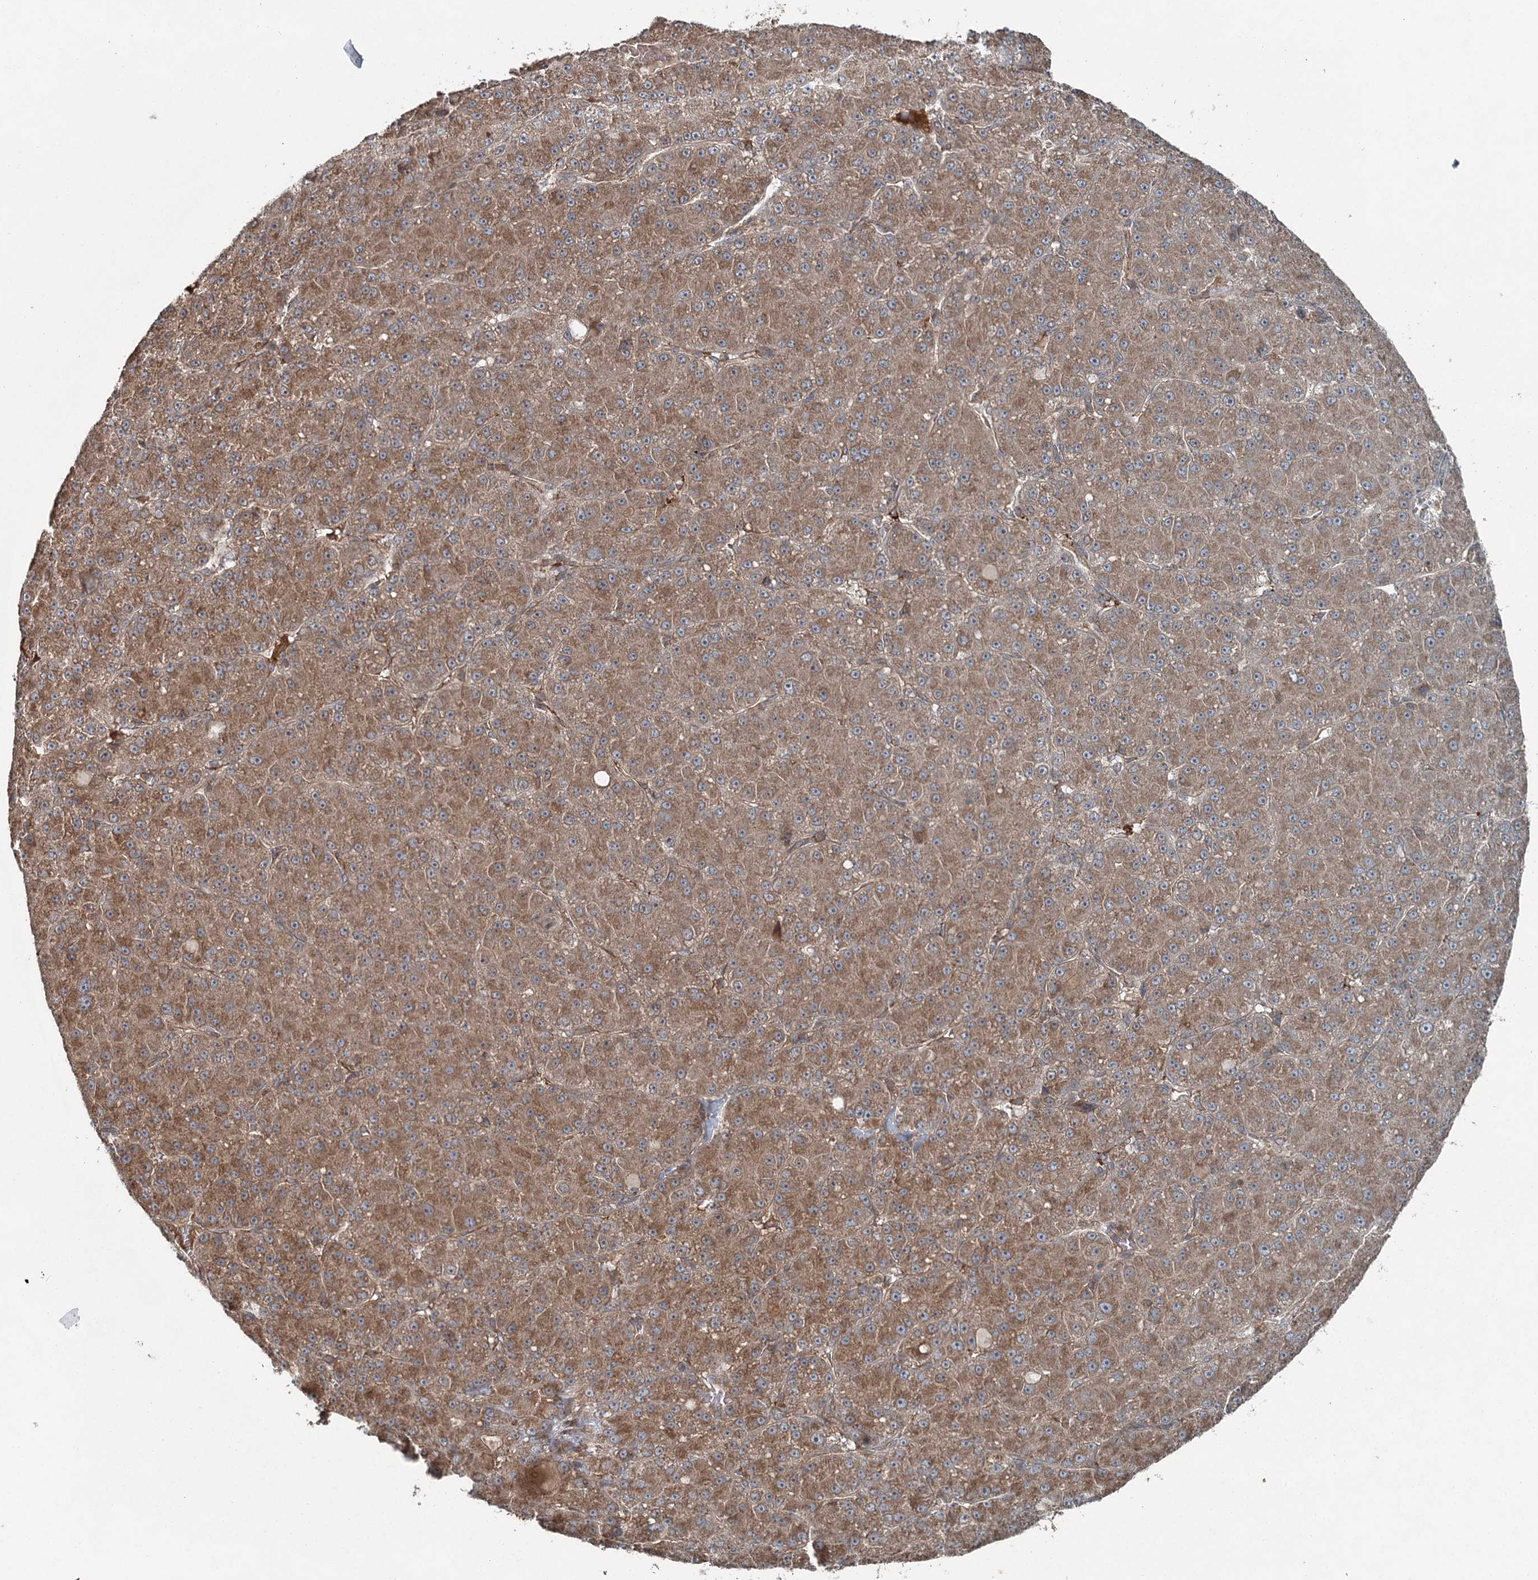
{"staining": {"intensity": "moderate", "quantity": ">75%", "location": "cytoplasmic/membranous"}, "tissue": "liver cancer", "cell_type": "Tumor cells", "image_type": "cancer", "snomed": [{"axis": "morphology", "description": "Carcinoma, Hepatocellular, NOS"}, {"axis": "topography", "description": "Liver"}], "caption": "Protein analysis of hepatocellular carcinoma (liver) tissue exhibits moderate cytoplasmic/membranous staining in approximately >75% of tumor cells.", "gene": "SKIC3", "patient": {"sex": "male", "age": 67}}